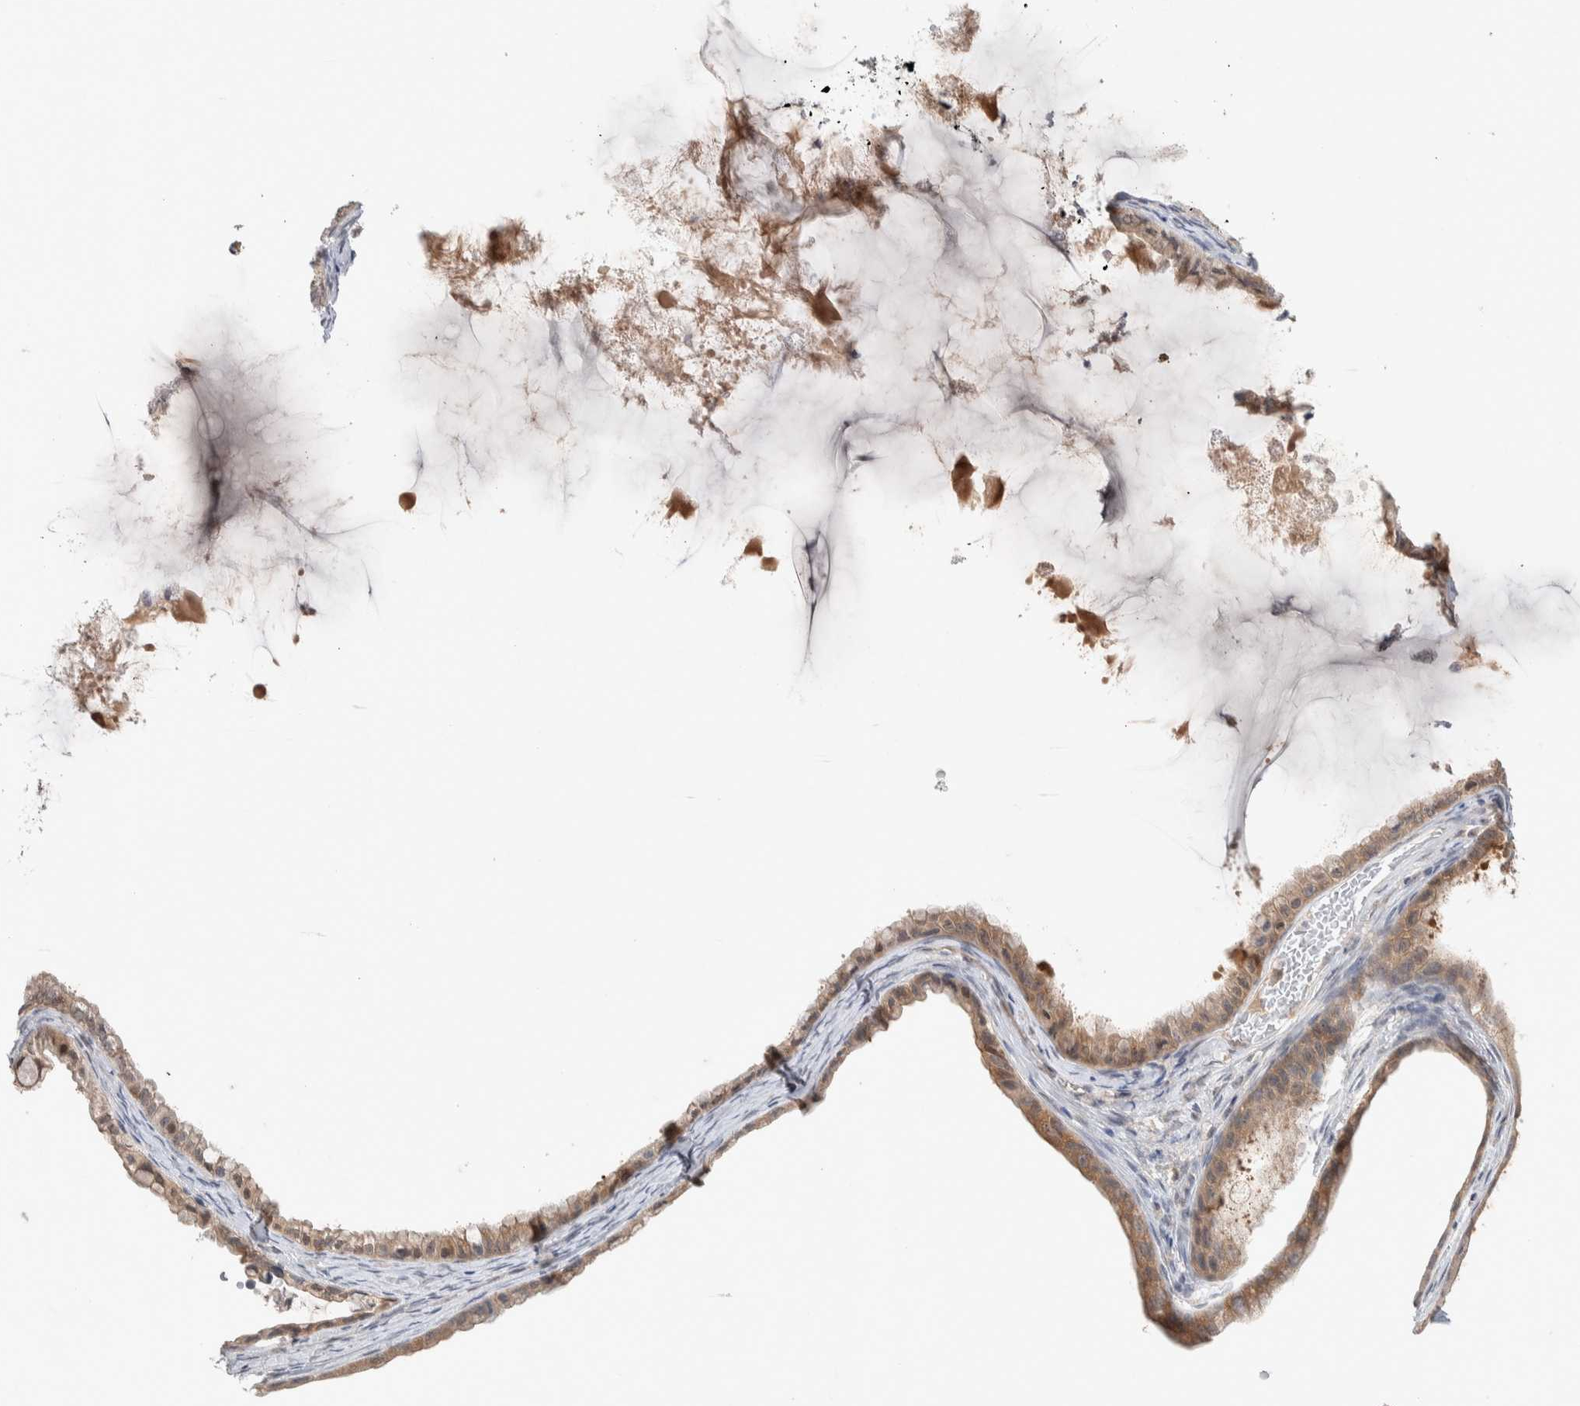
{"staining": {"intensity": "moderate", "quantity": "<25%", "location": "cytoplasmic/membranous"}, "tissue": "ovarian cancer", "cell_type": "Tumor cells", "image_type": "cancer", "snomed": [{"axis": "morphology", "description": "Cystadenocarcinoma, mucinous, NOS"}, {"axis": "topography", "description": "Ovary"}], "caption": "Immunohistochemistry (IHC) of human ovarian cancer (mucinous cystadenocarcinoma) shows low levels of moderate cytoplasmic/membranous staining in about <25% of tumor cells. Nuclei are stained in blue.", "gene": "DEPTOR", "patient": {"sex": "female", "age": 80}}